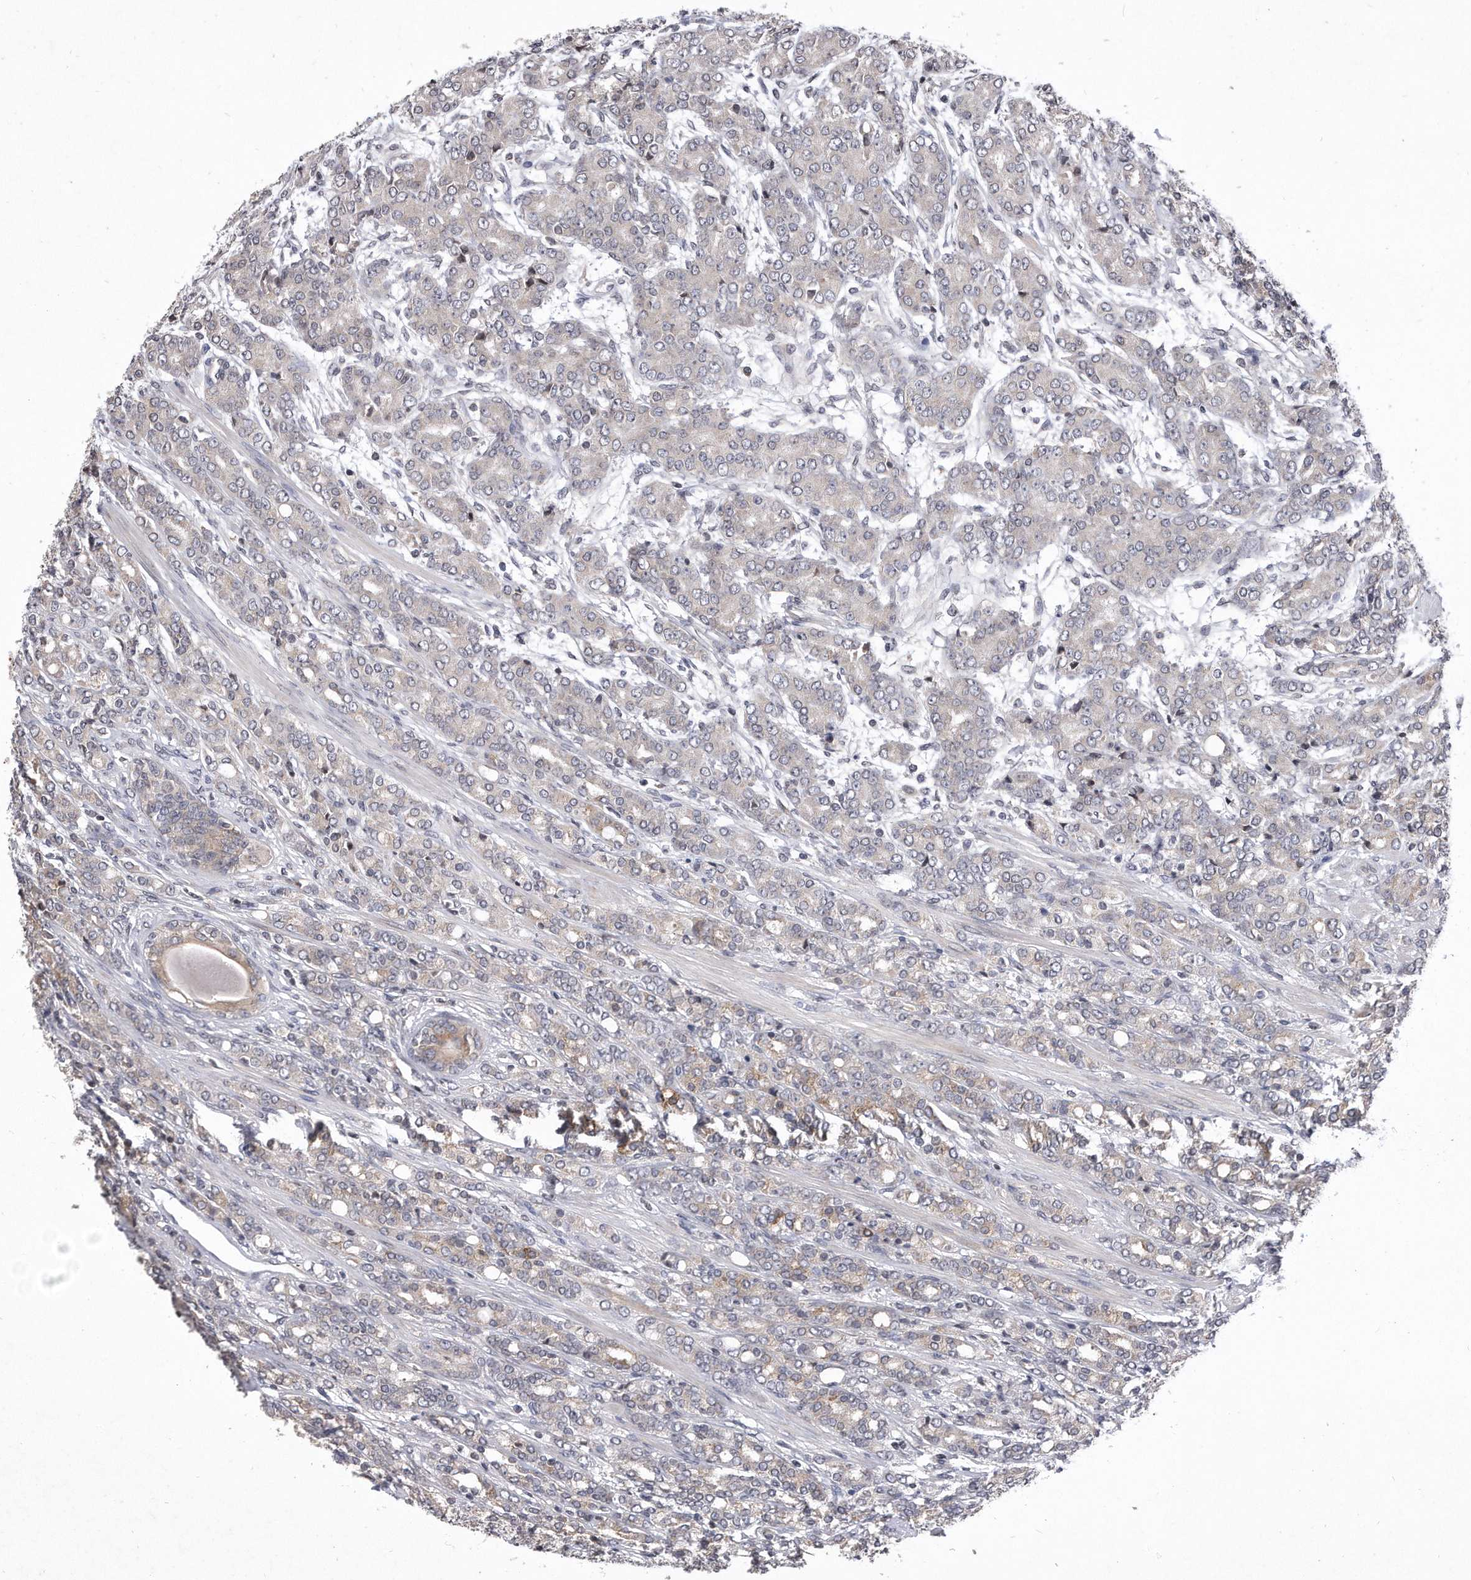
{"staining": {"intensity": "moderate", "quantity": "<25%", "location": "cytoplasmic/membranous"}, "tissue": "prostate cancer", "cell_type": "Tumor cells", "image_type": "cancer", "snomed": [{"axis": "morphology", "description": "Adenocarcinoma, High grade"}, {"axis": "topography", "description": "Prostate"}], "caption": "Immunohistochemistry photomicrograph of human prostate cancer stained for a protein (brown), which exhibits low levels of moderate cytoplasmic/membranous positivity in approximately <25% of tumor cells.", "gene": "DAB1", "patient": {"sex": "male", "age": 62}}